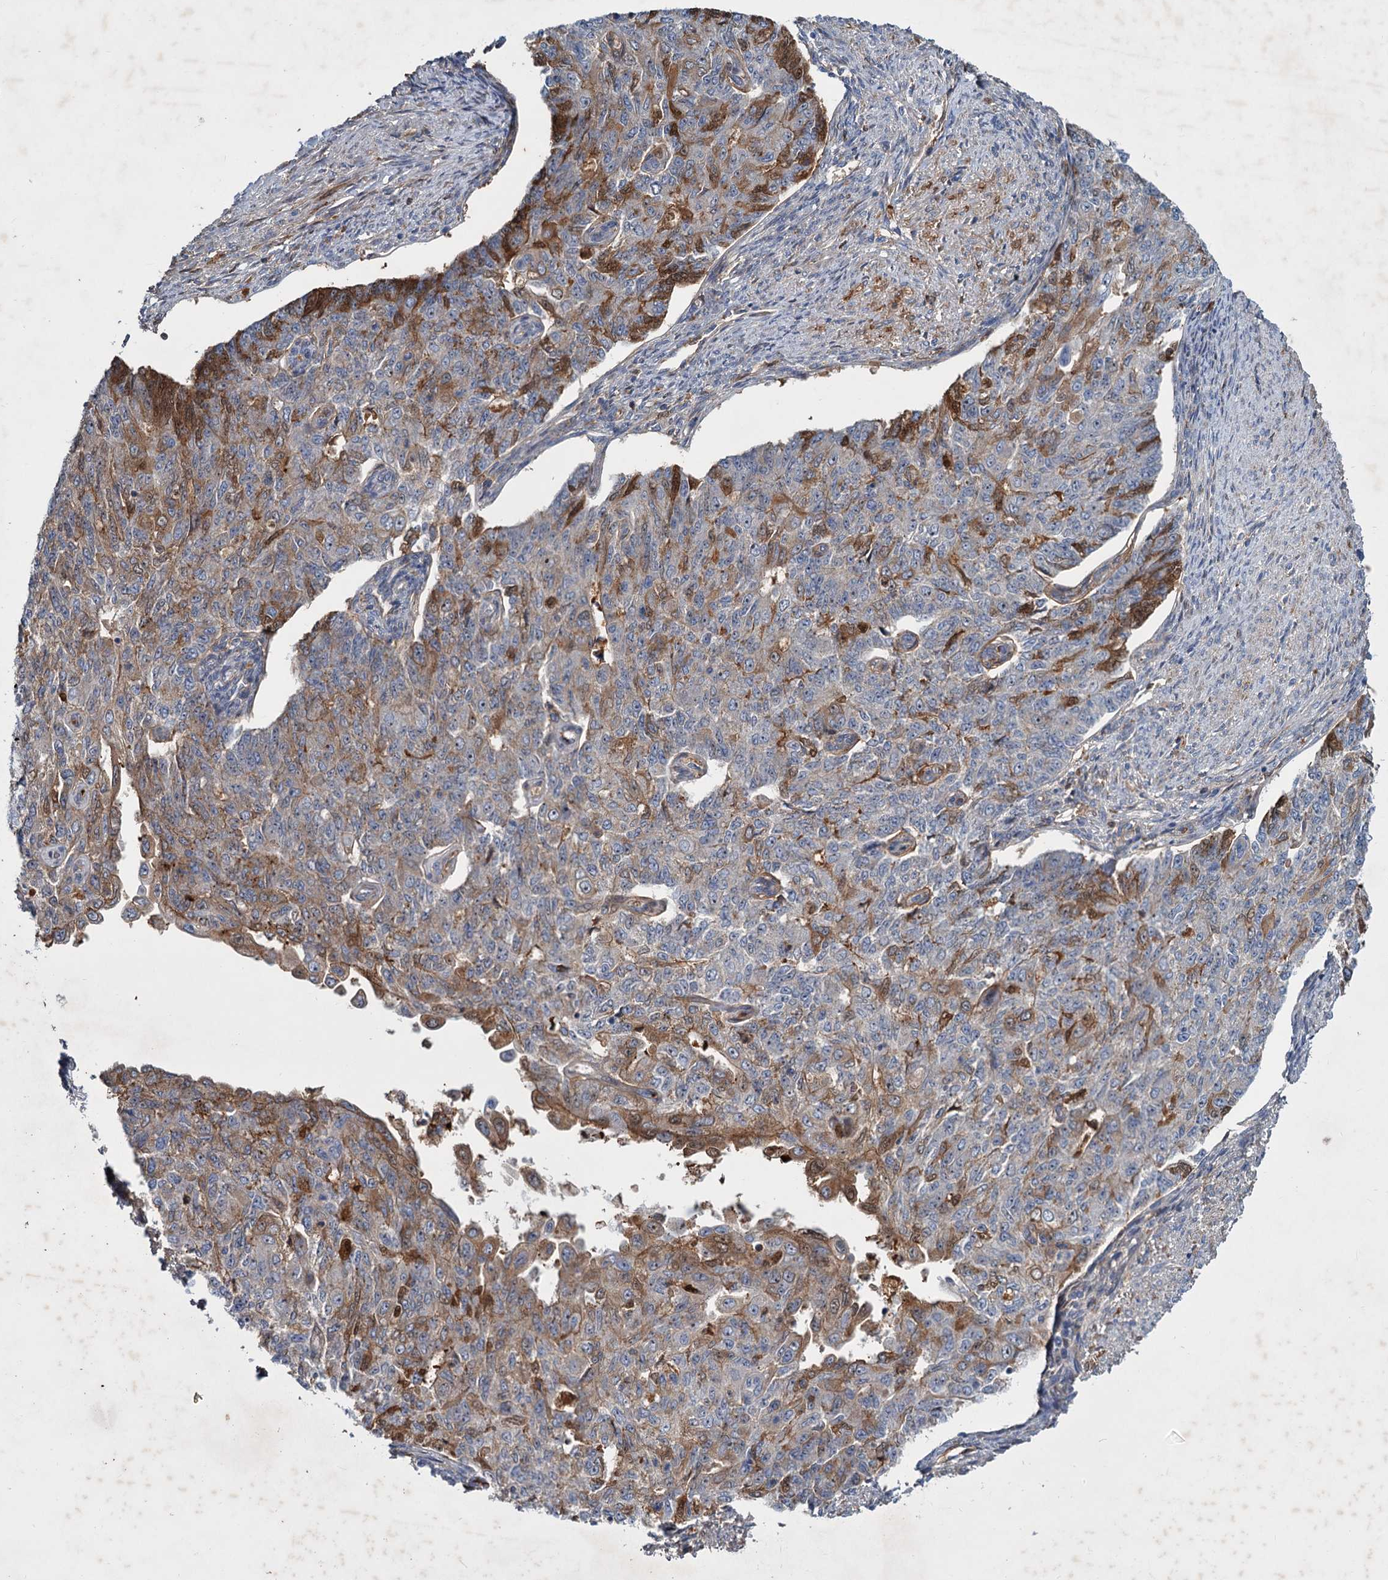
{"staining": {"intensity": "moderate", "quantity": "25%-75%", "location": "cytoplasmic/membranous"}, "tissue": "endometrial cancer", "cell_type": "Tumor cells", "image_type": "cancer", "snomed": [{"axis": "morphology", "description": "Adenocarcinoma, NOS"}, {"axis": "topography", "description": "Endometrium"}], "caption": "Immunohistochemistry of human endometrial adenocarcinoma demonstrates medium levels of moderate cytoplasmic/membranous positivity in approximately 25%-75% of tumor cells.", "gene": "CHRD", "patient": {"sex": "female", "age": 32}}